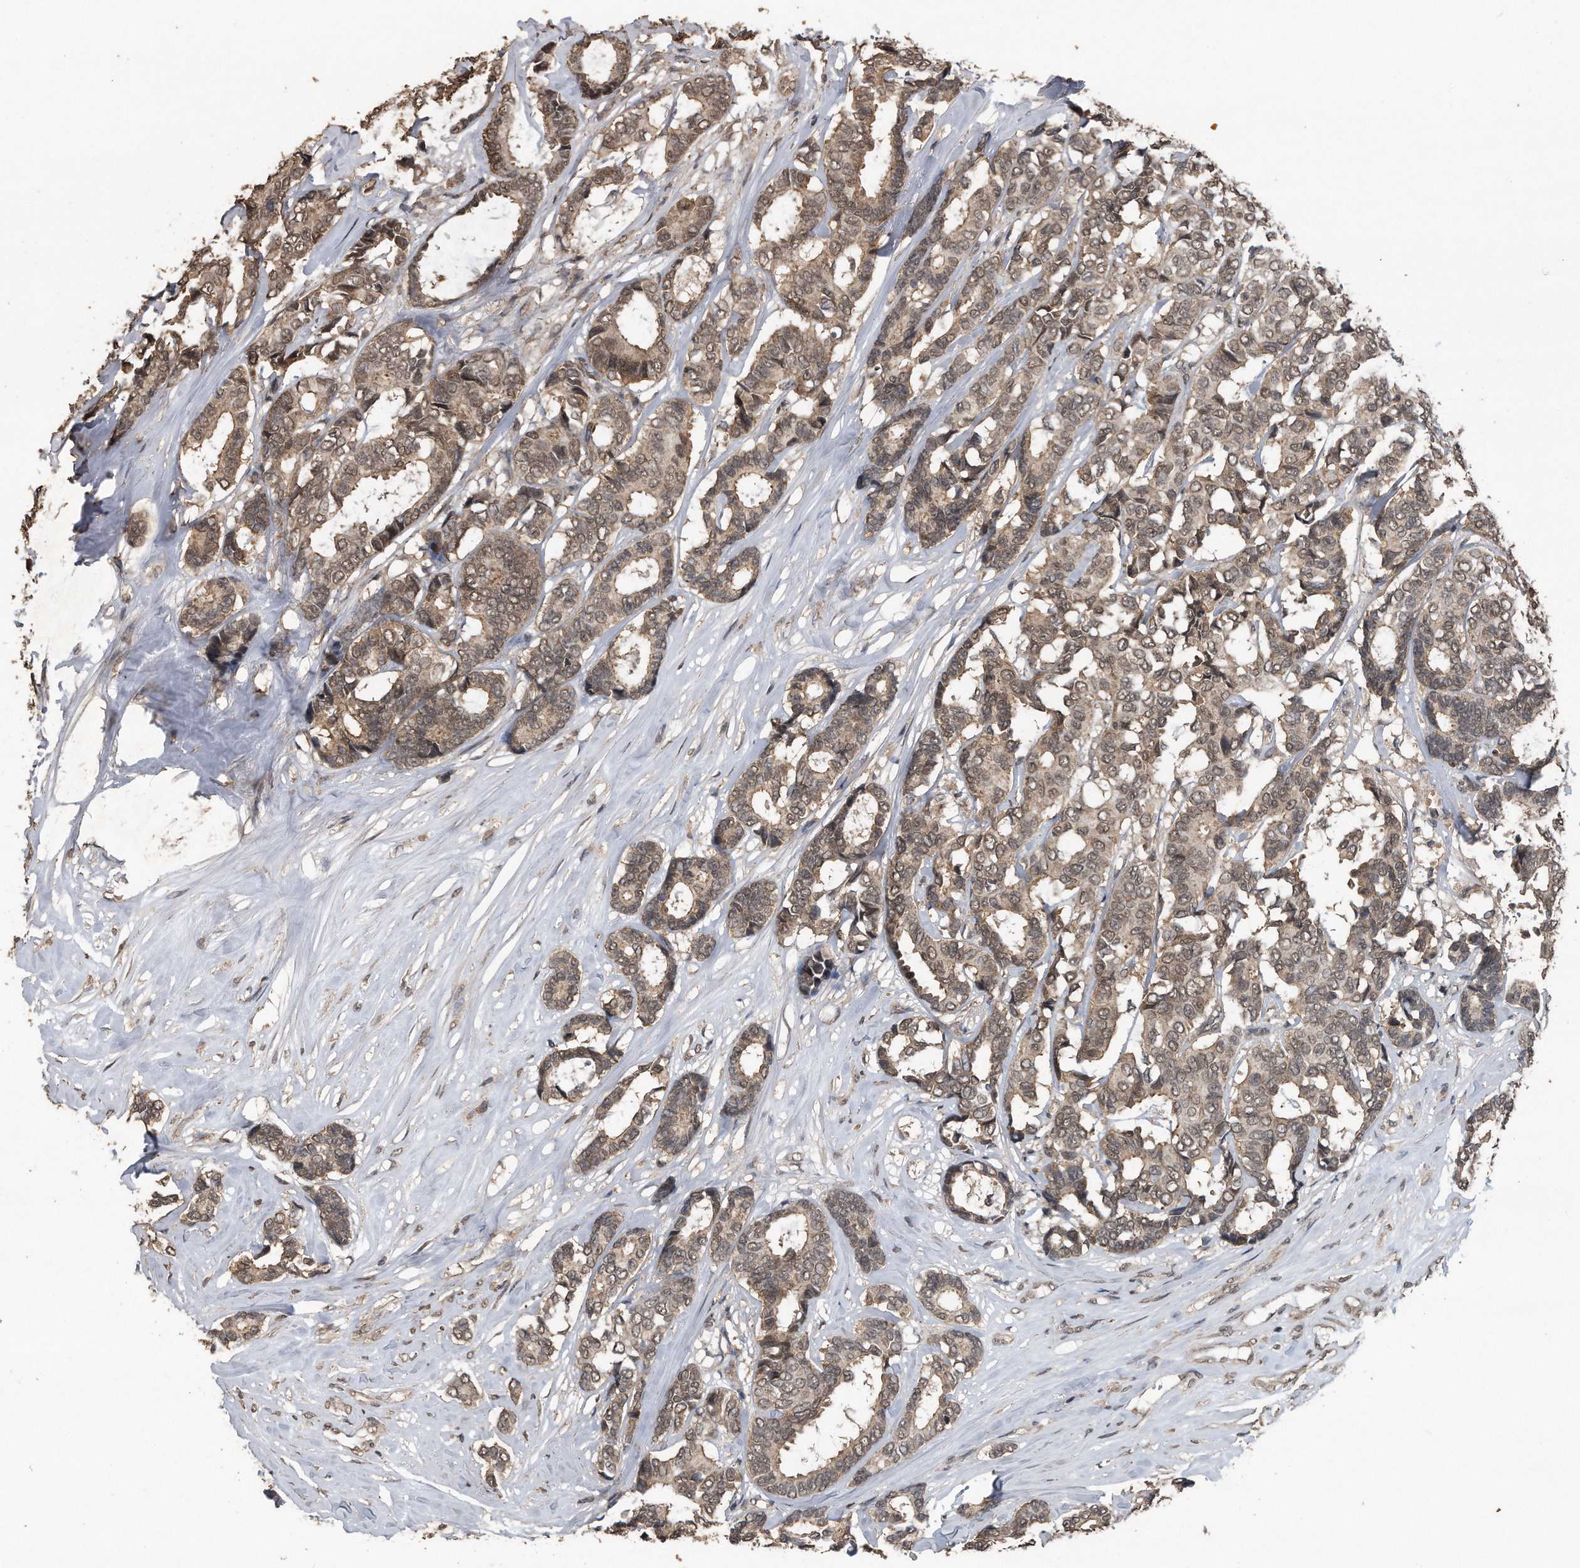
{"staining": {"intensity": "weak", "quantity": ">75%", "location": "cytoplasmic/membranous,nuclear"}, "tissue": "breast cancer", "cell_type": "Tumor cells", "image_type": "cancer", "snomed": [{"axis": "morphology", "description": "Duct carcinoma"}, {"axis": "topography", "description": "Breast"}], "caption": "Human invasive ductal carcinoma (breast) stained with a protein marker reveals weak staining in tumor cells.", "gene": "CRYZL1", "patient": {"sex": "female", "age": 87}}